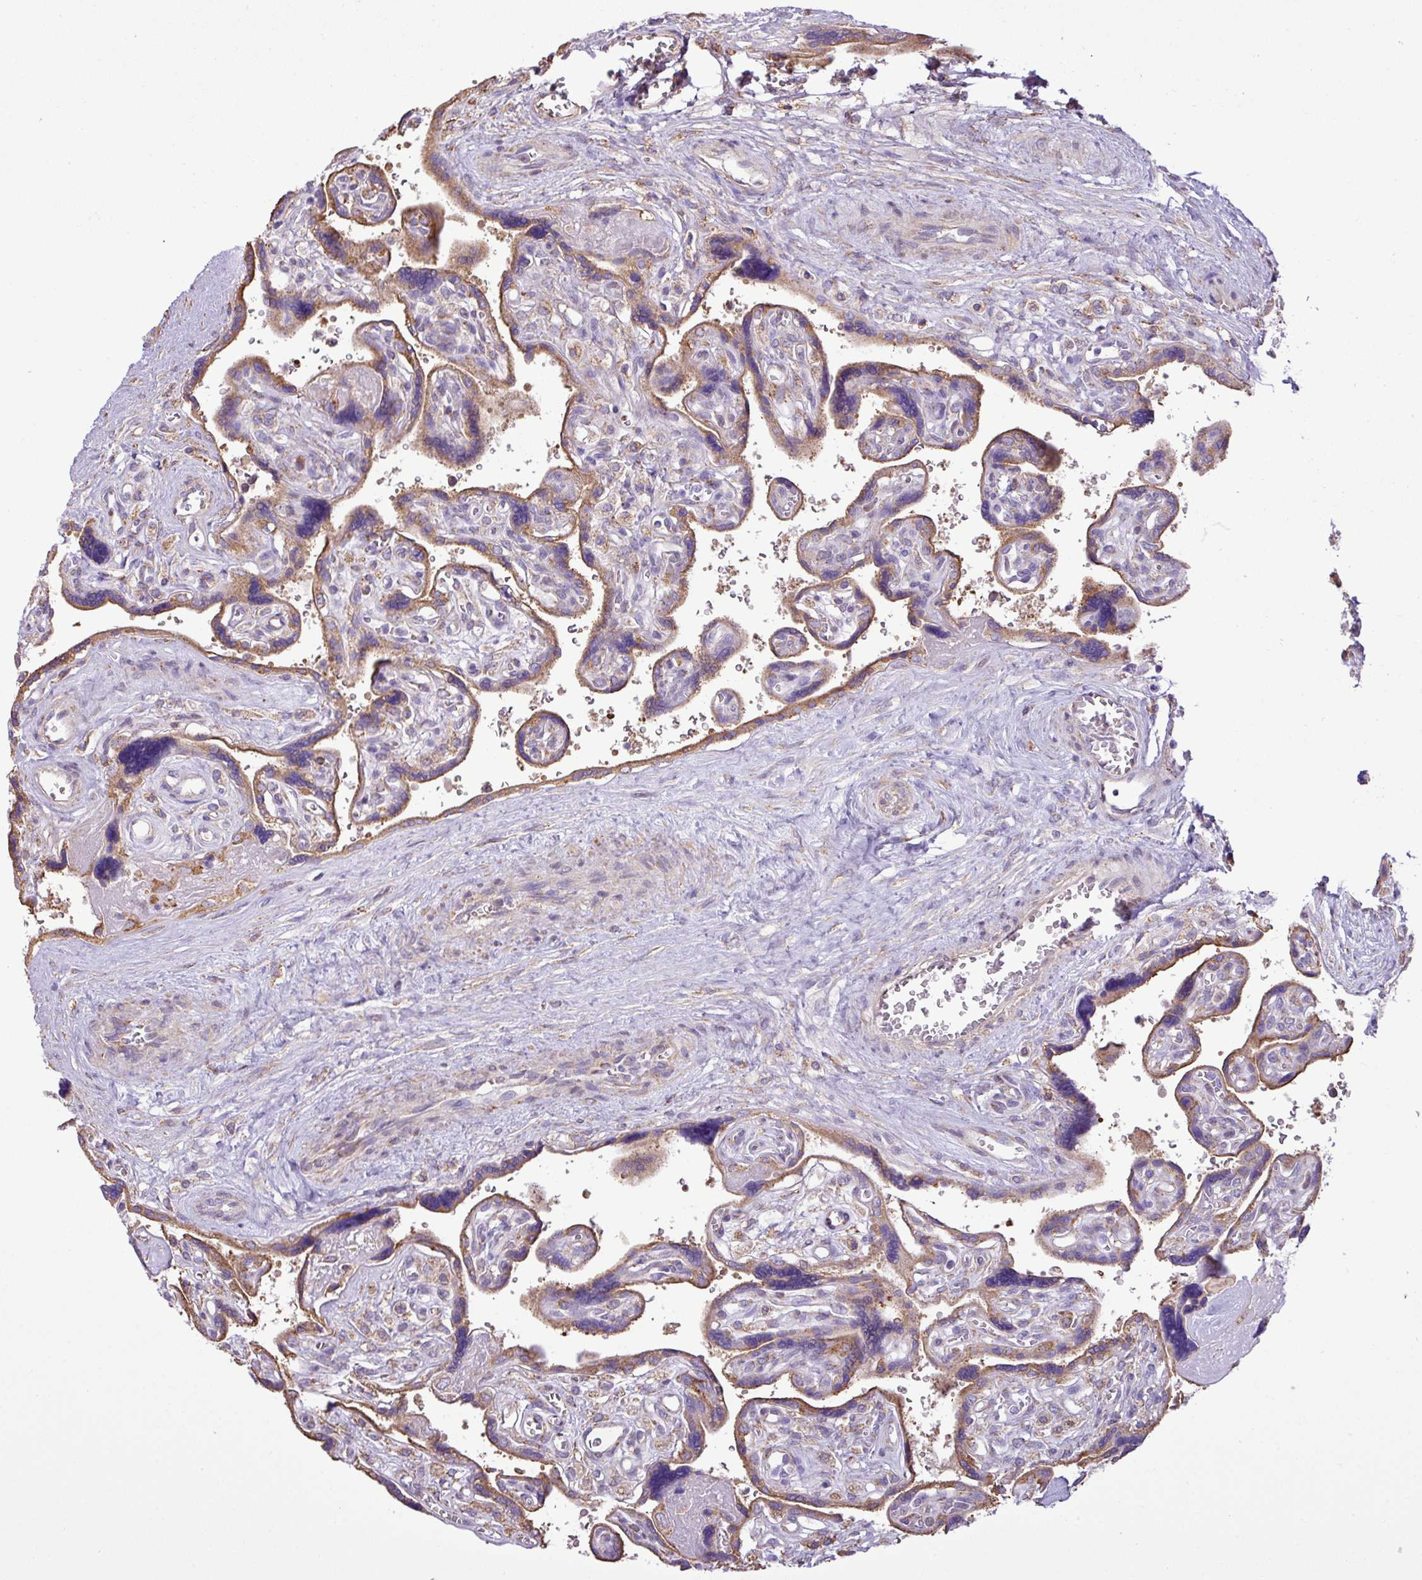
{"staining": {"intensity": "strong", "quantity": ">75%", "location": "cytoplasmic/membranous"}, "tissue": "placenta", "cell_type": "Decidual cells", "image_type": "normal", "snomed": [{"axis": "morphology", "description": "Normal tissue, NOS"}, {"axis": "topography", "description": "Placenta"}], "caption": "Immunohistochemical staining of benign placenta displays >75% levels of strong cytoplasmic/membranous protein staining in about >75% of decidual cells.", "gene": "ZSCAN5A", "patient": {"sex": "female", "age": 39}}